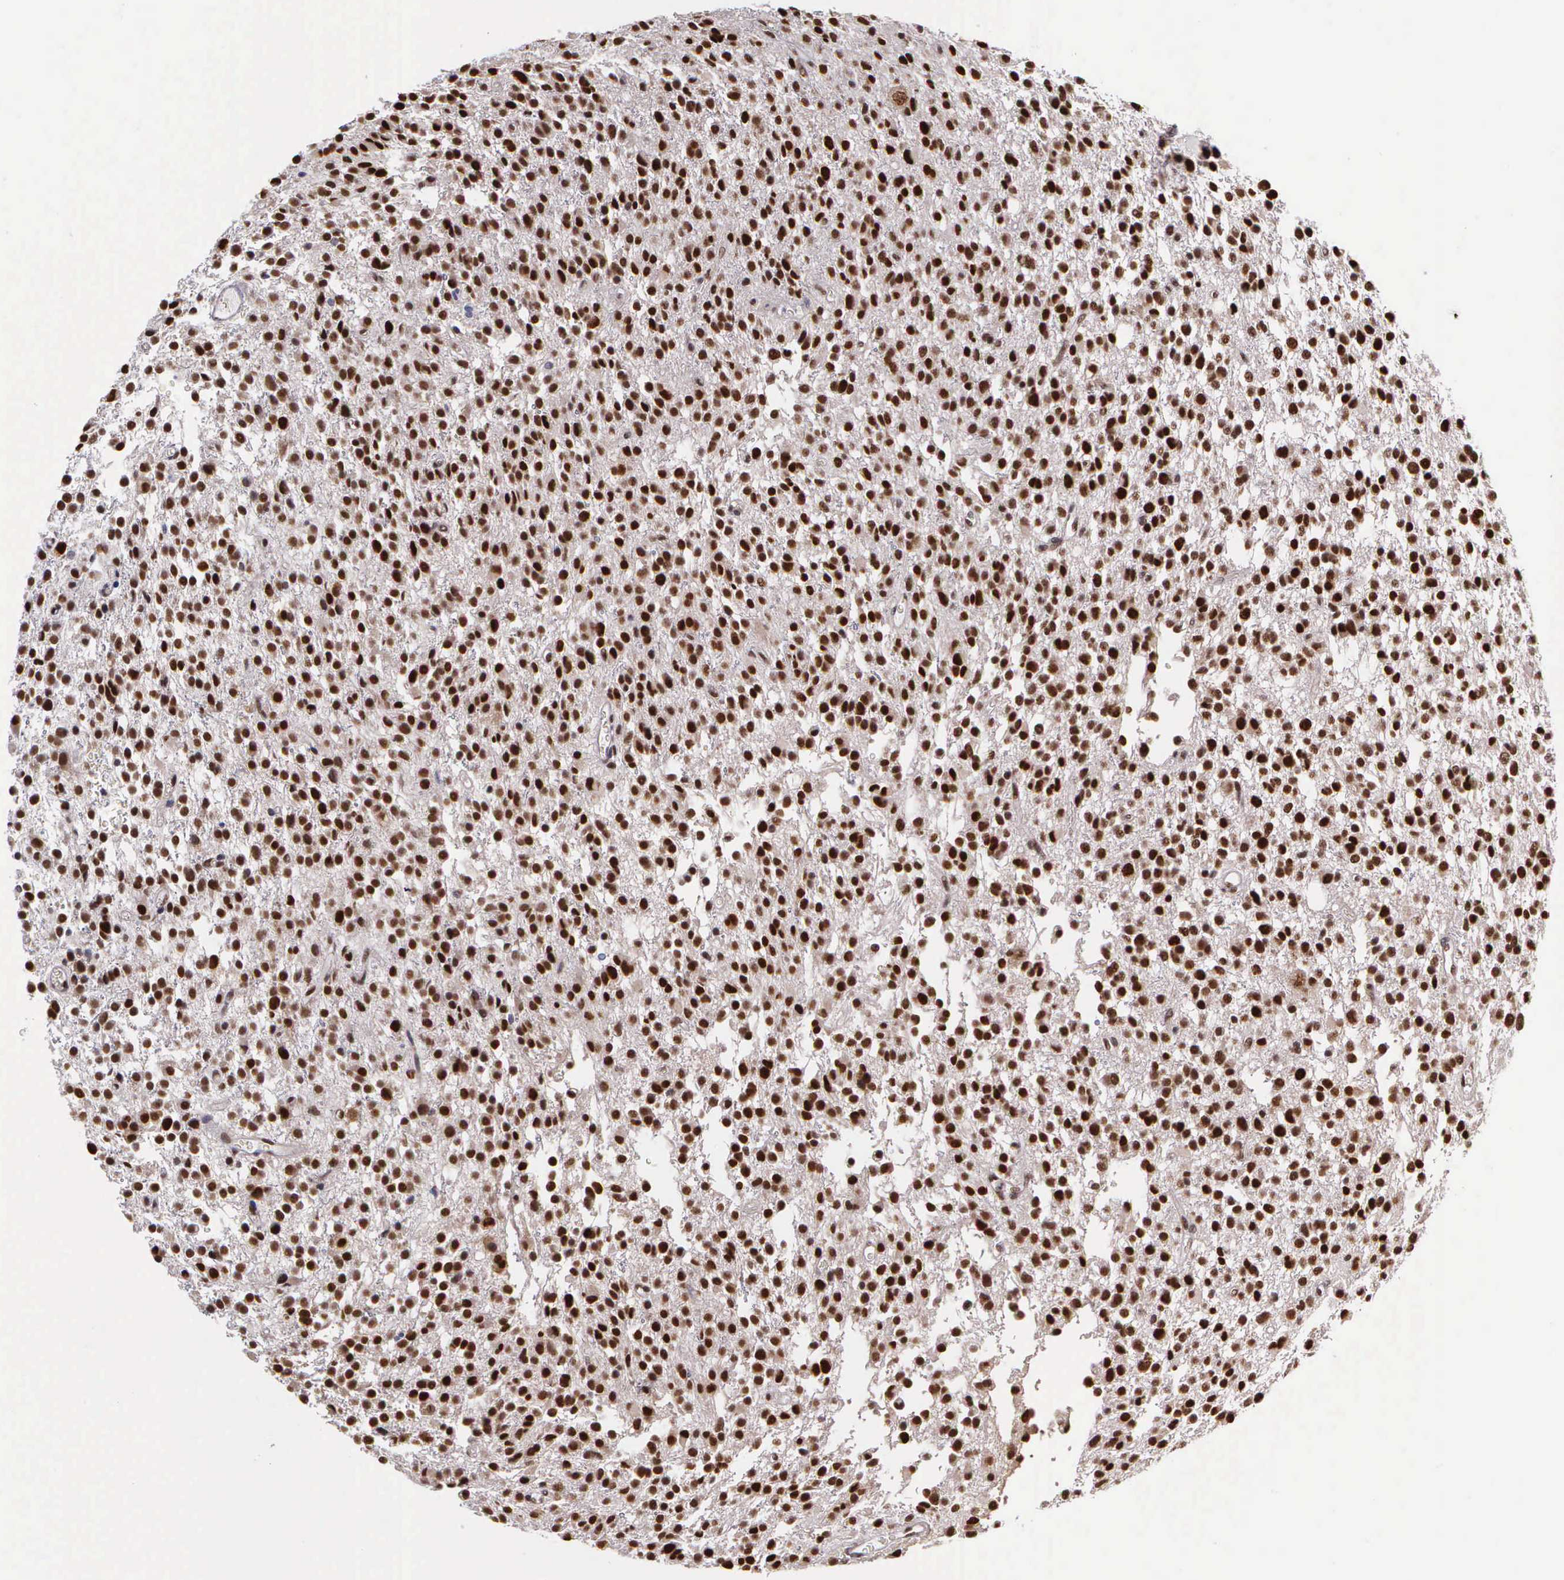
{"staining": {"intensity": "strong", "quantity": ">75%", "location": "nuclear"}, "tissue": "glioma", "cell_type": "Tumor cells", "image_type": "cancer", "snomed": [{"axis": "morphology", "description": "Glioma, malignant, Low grade"}, {"axis": "topography", "description": "Brain"}], "caption": "Brown immunohistochemical staining in malignant glioma (low-grade) exhibits strong nuclear positivity in approximately >75% of tumor cells.", "gene": "UBR7", "patient": {"sex": "female", "age": 36}}